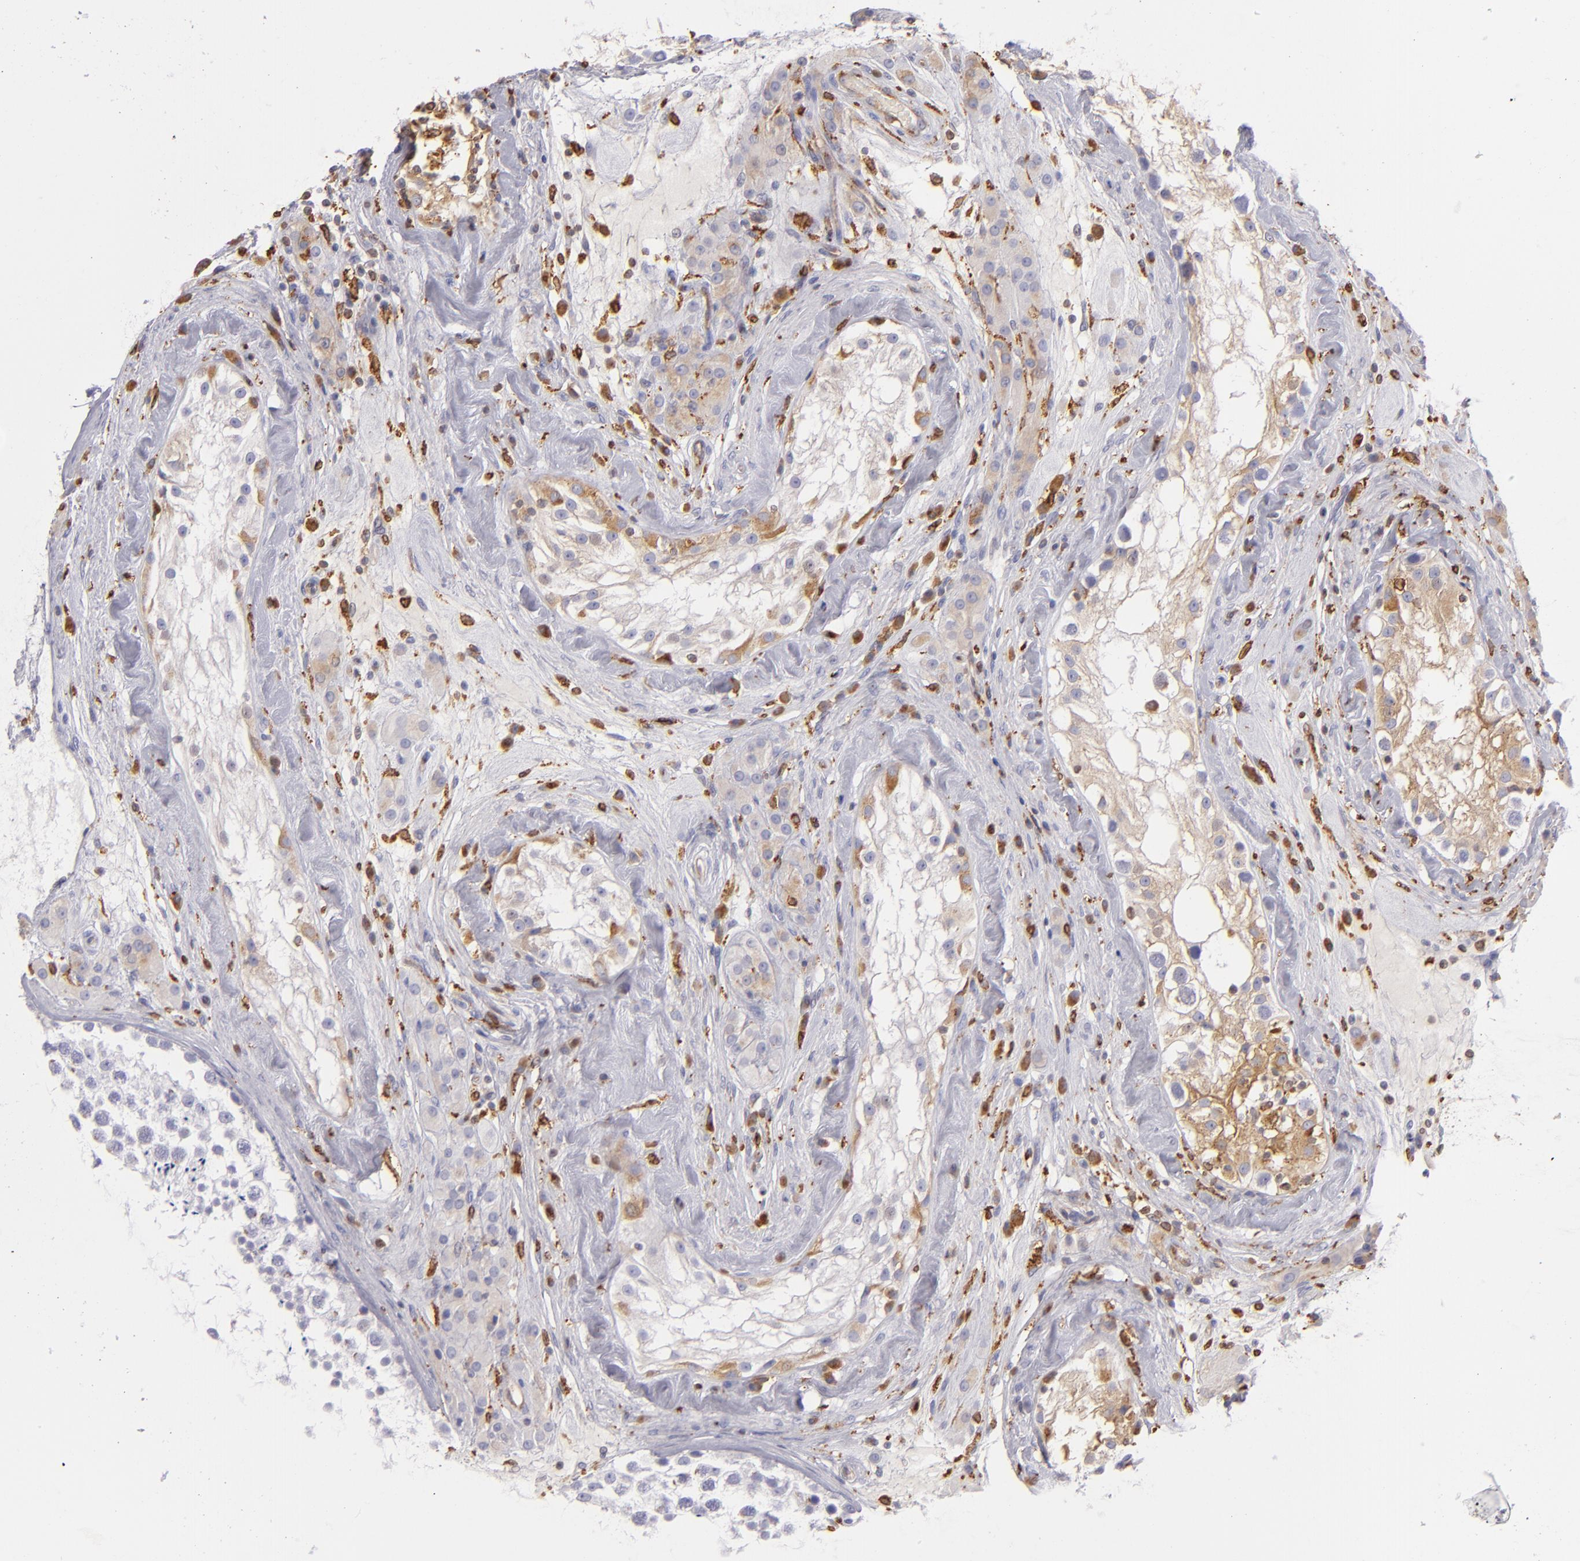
{"staining": {"intensity": "weak", "quantity": "<25%", "location": "cytoplasmic/membranous"}, "tissue": "testis", "cell_type": "Cells in seminiferous ducts", "image_type": "normal", "snomed": [{"axis": "morphology", "description": "Normal tissue, NOS"}, {"axis": "topography", "description": "Testis"}], "caption": "Cells in seminiferous ducts show no significant protein positivity in unremarkable testis. Nuclei are stained in blue.", "gene": "CD74", "patient": {"sex": "male", "age": 46}}